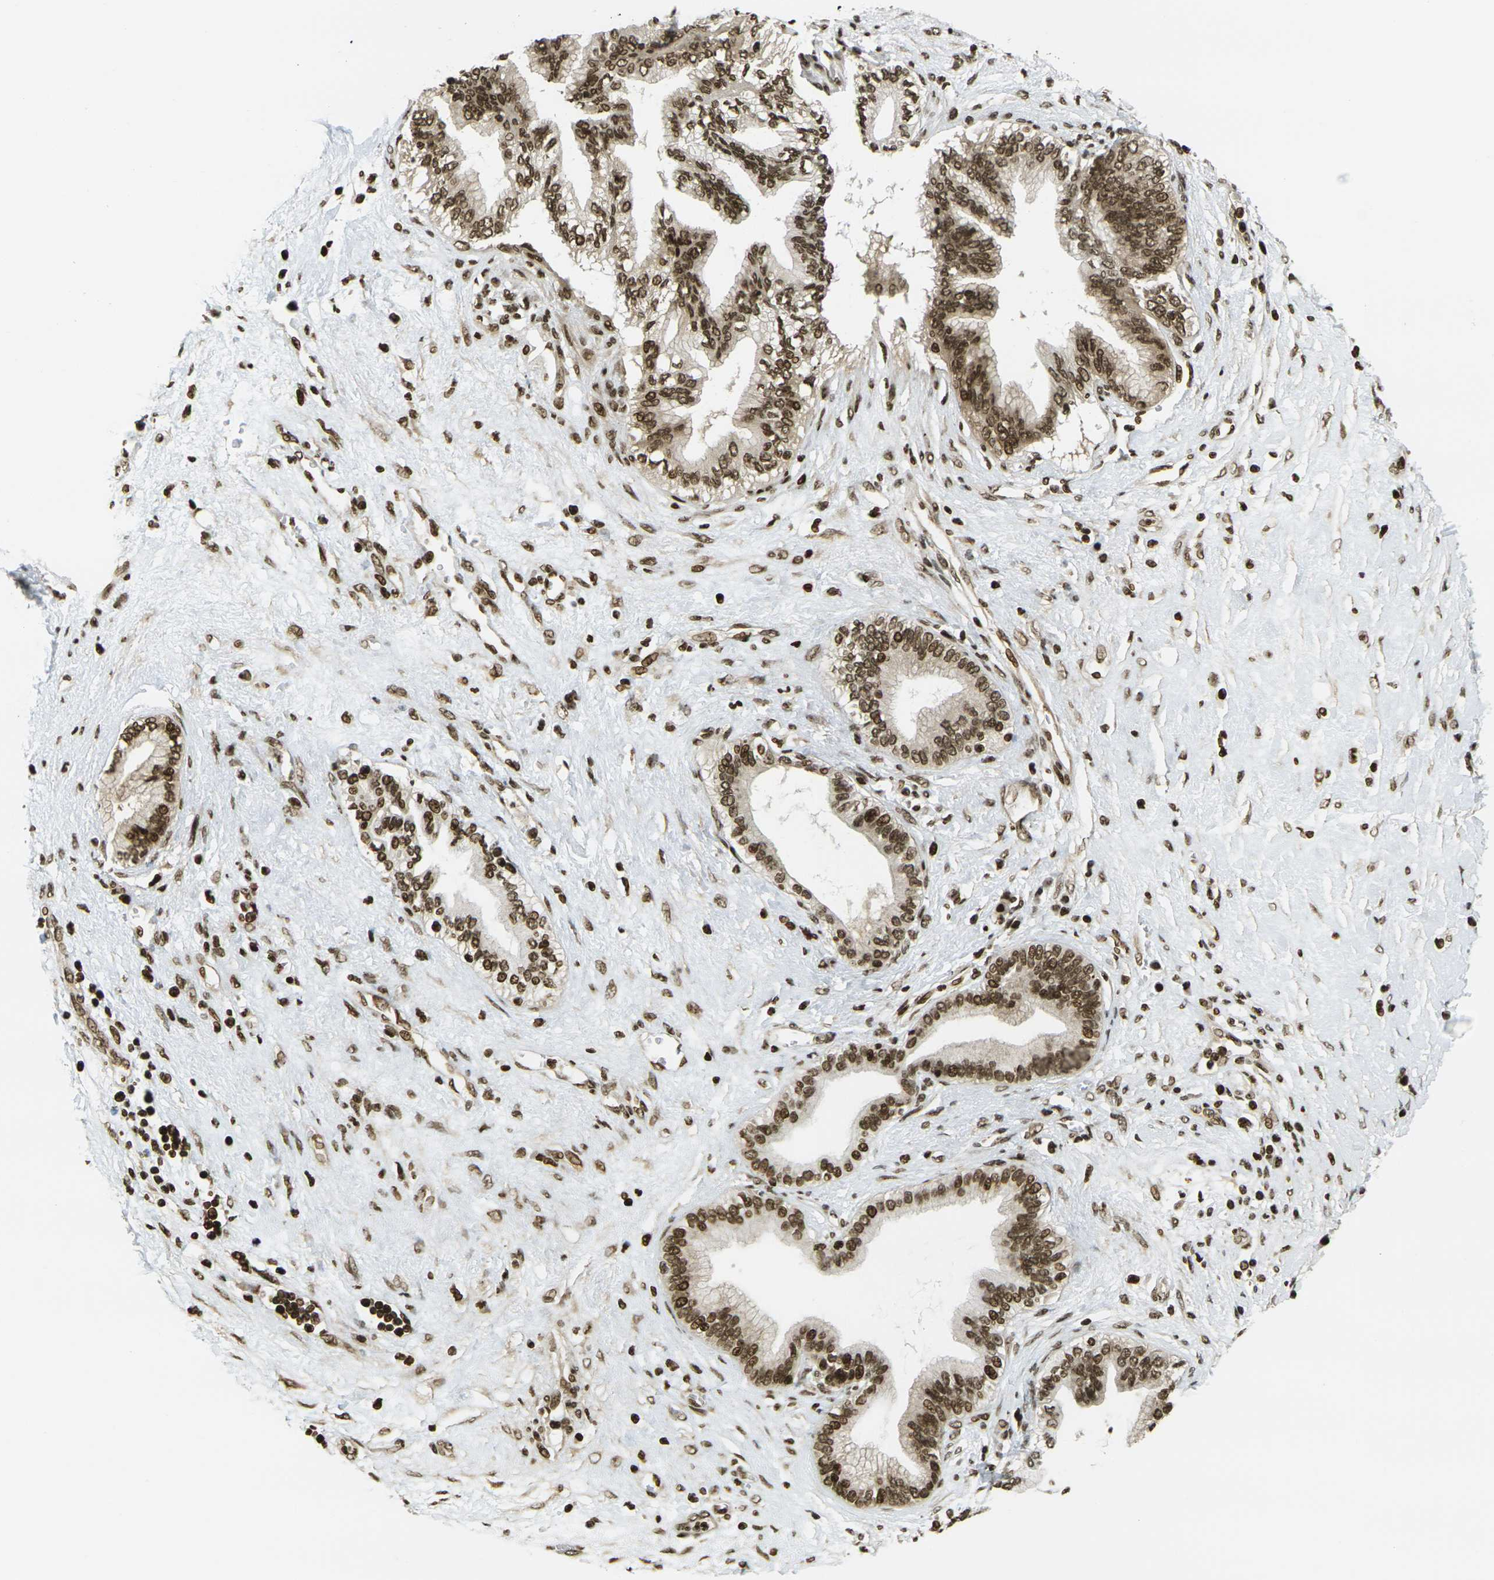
{"staining": {"intensity": "moderate", "quantity": ">75%", "location": "cytoplasmic/membranous,nuclear"}, "tissue": "pancreatic cancer", "cell_type": "Tumor cells", "image_type": "cancer", "snomed": [{"axis": "morphology", "description": "Adenocarcinoma, NOS"}, {"axis": "topography", "description": "Pancreas"}], "caption": "This is a micrograph of immunohistochemistry (IHC) staining of pancreatic cancer, which shows moderate positivity in the cytoplasmic/membranous and nuclear of tumor cells.", "gene": "RUVBL2", "patient": {"sex": "female", "age": 70}}